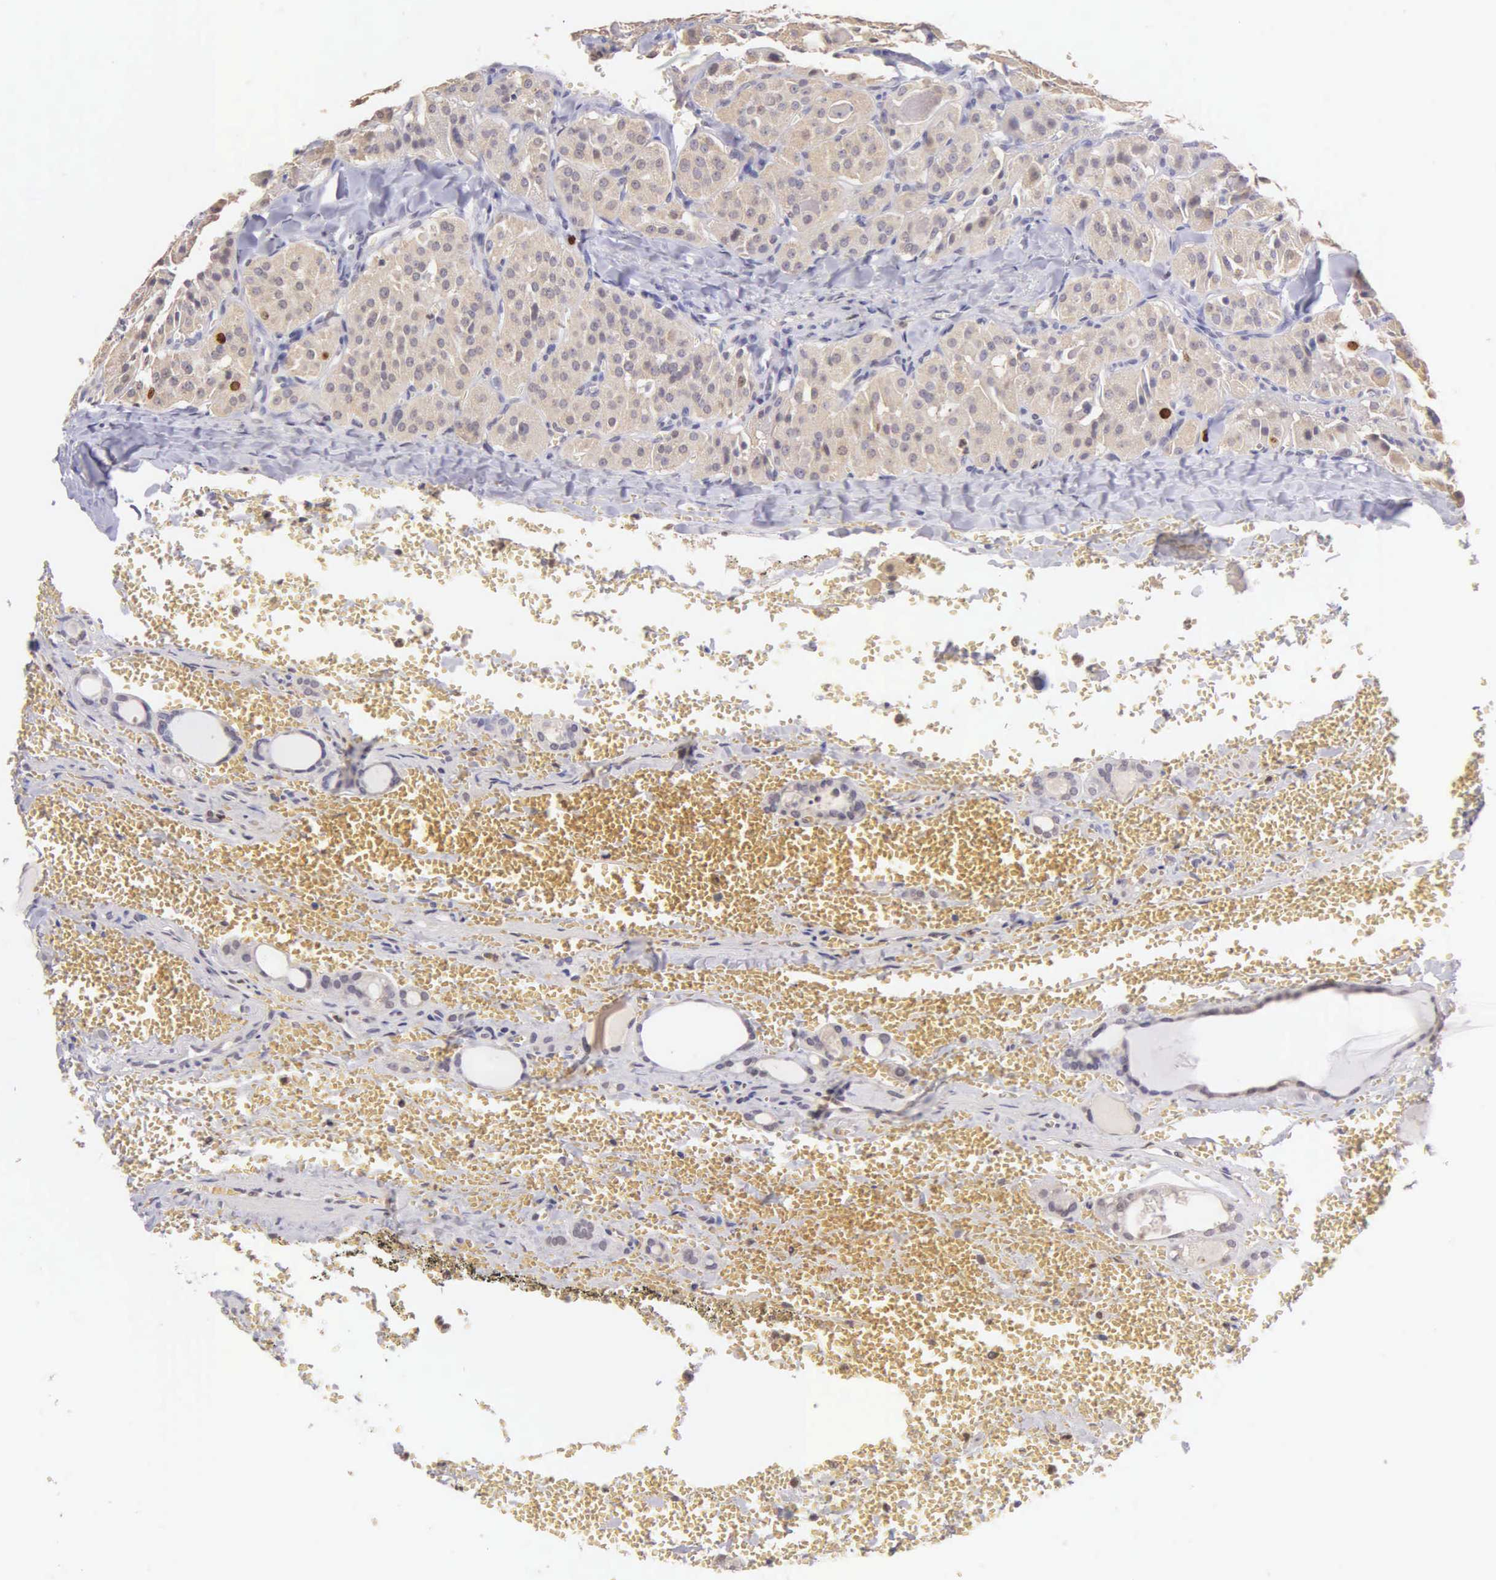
{"staining": {"intensity": "strong", "quantity": "<25%", "location": "nuclear"}, "tissue": "thyroid cancer", "cell_type": "Tumor cells", "image_type": "cancer", "snomed": [{"axis": "morphology", "description": "Carcinoma, NOS"}, {"axis": "topography", "description": "Thyroid gland"}], "caption": "High-magnification brightfield microscopy of thyroid carcinoma stained with DAB (3,3'-diaminobenzidine) (brown) and counterstained with hematoxylin (blue). tumor cells exhibit strong nuclear staining is appreciated in about<25% of cells.", "gene": "MKI67", "patient": {"sex": "male", "age": 76}}